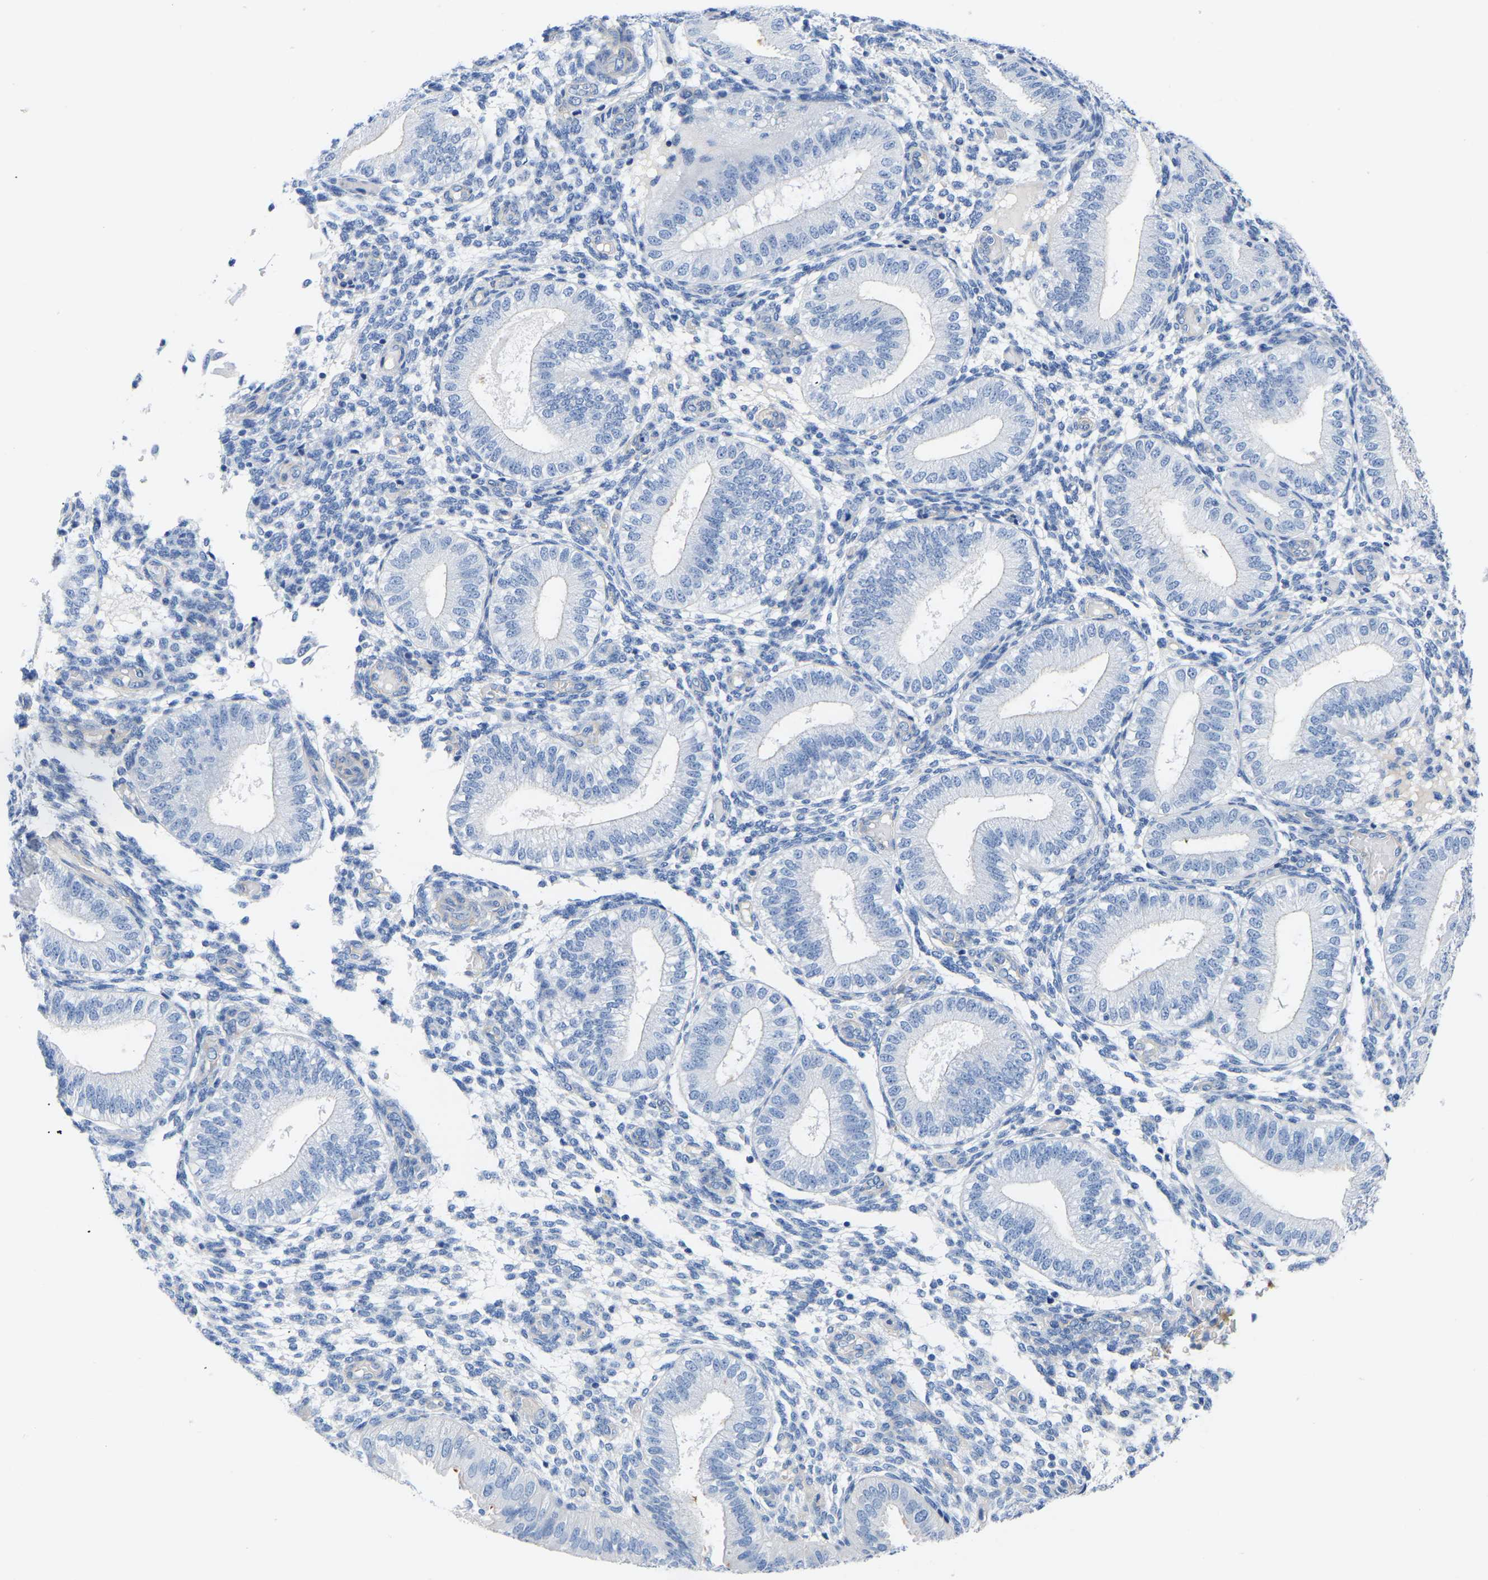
{"staining": {"intensity": "negative", "quantity": "none", "location": "none"}, "tissue": "endometrium", "cell_type": "Cells in endometrial stroma", "image_type": "normal", "snomed": [{"axis": "morphology", "description": "Normal tissue, NOS"}, {"axis": "topography", "description": "Endometrium"}], "caption": "Immunohistochemistry (IHC) micrograph of normal endometrium: human endometrium stained with DAB (3,3'-diaminobenzidine) reveals no significant protein positivity in cells in endometrial stroma. (Brightfield microscopy of DAB immunohistochemistry at high magnification).", "gene": "UPK3A", "patient": {"sex": "female", "age": 39}}